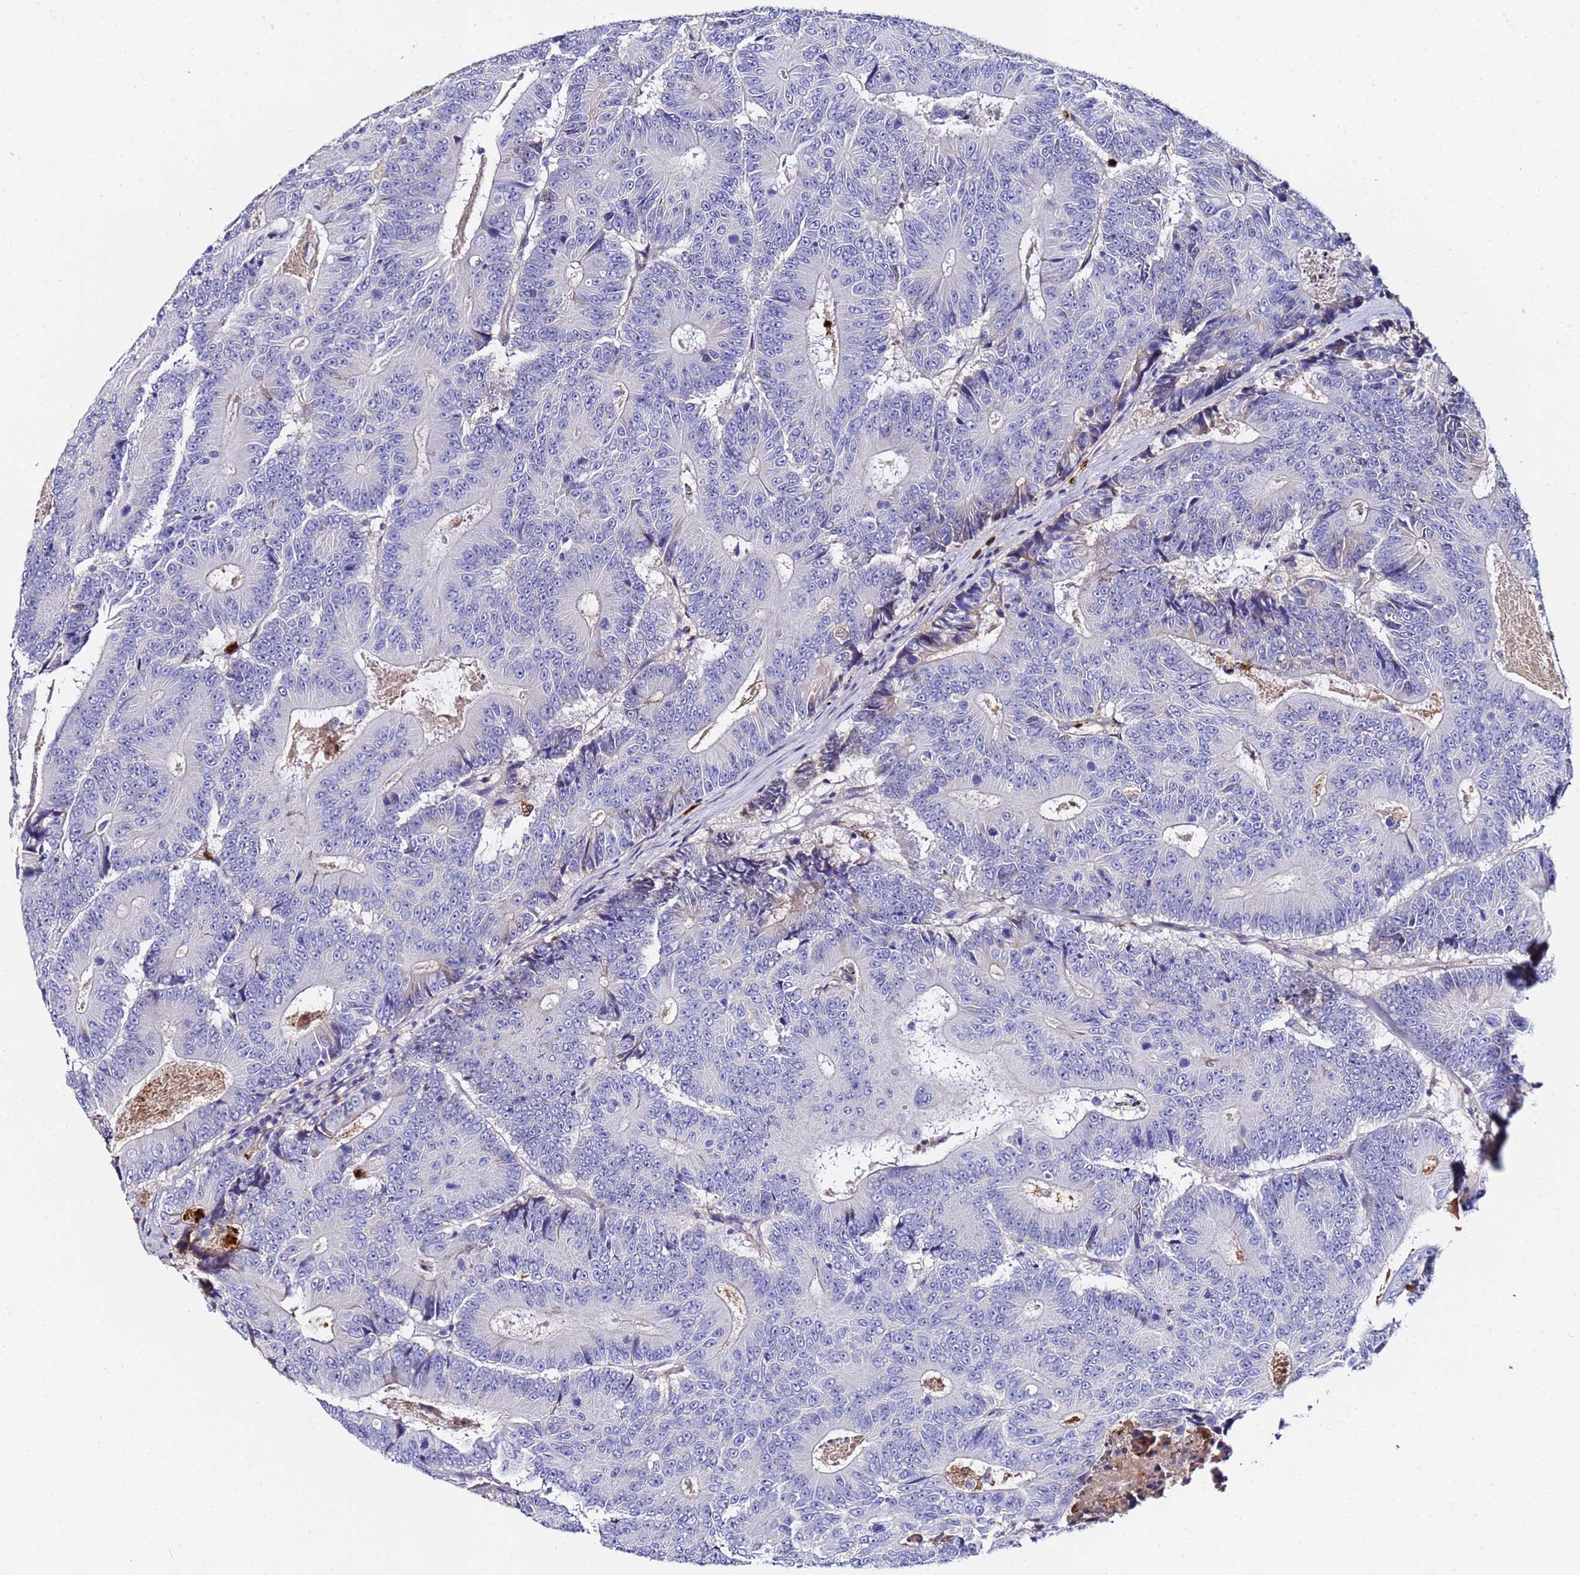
{"staining": {"intensity": "negative", "quantity": "none", "location": "none"}, "tissue": "colorectal cancer", "cell_type": "Tumor cells", "image_type": "cancer", "snomed": [{"axis": "morphology", "description": "Adenocarcinoma, NOS"}, {"axis": "topography", "description": "Colon"}], "caption": "Immunohistochemical staining of human colorectal adenocarcinoma exhibits no significant staining in tumor cells.", "gene": "TUBAL3", "patient": {"sex": "male", "age": 83}}